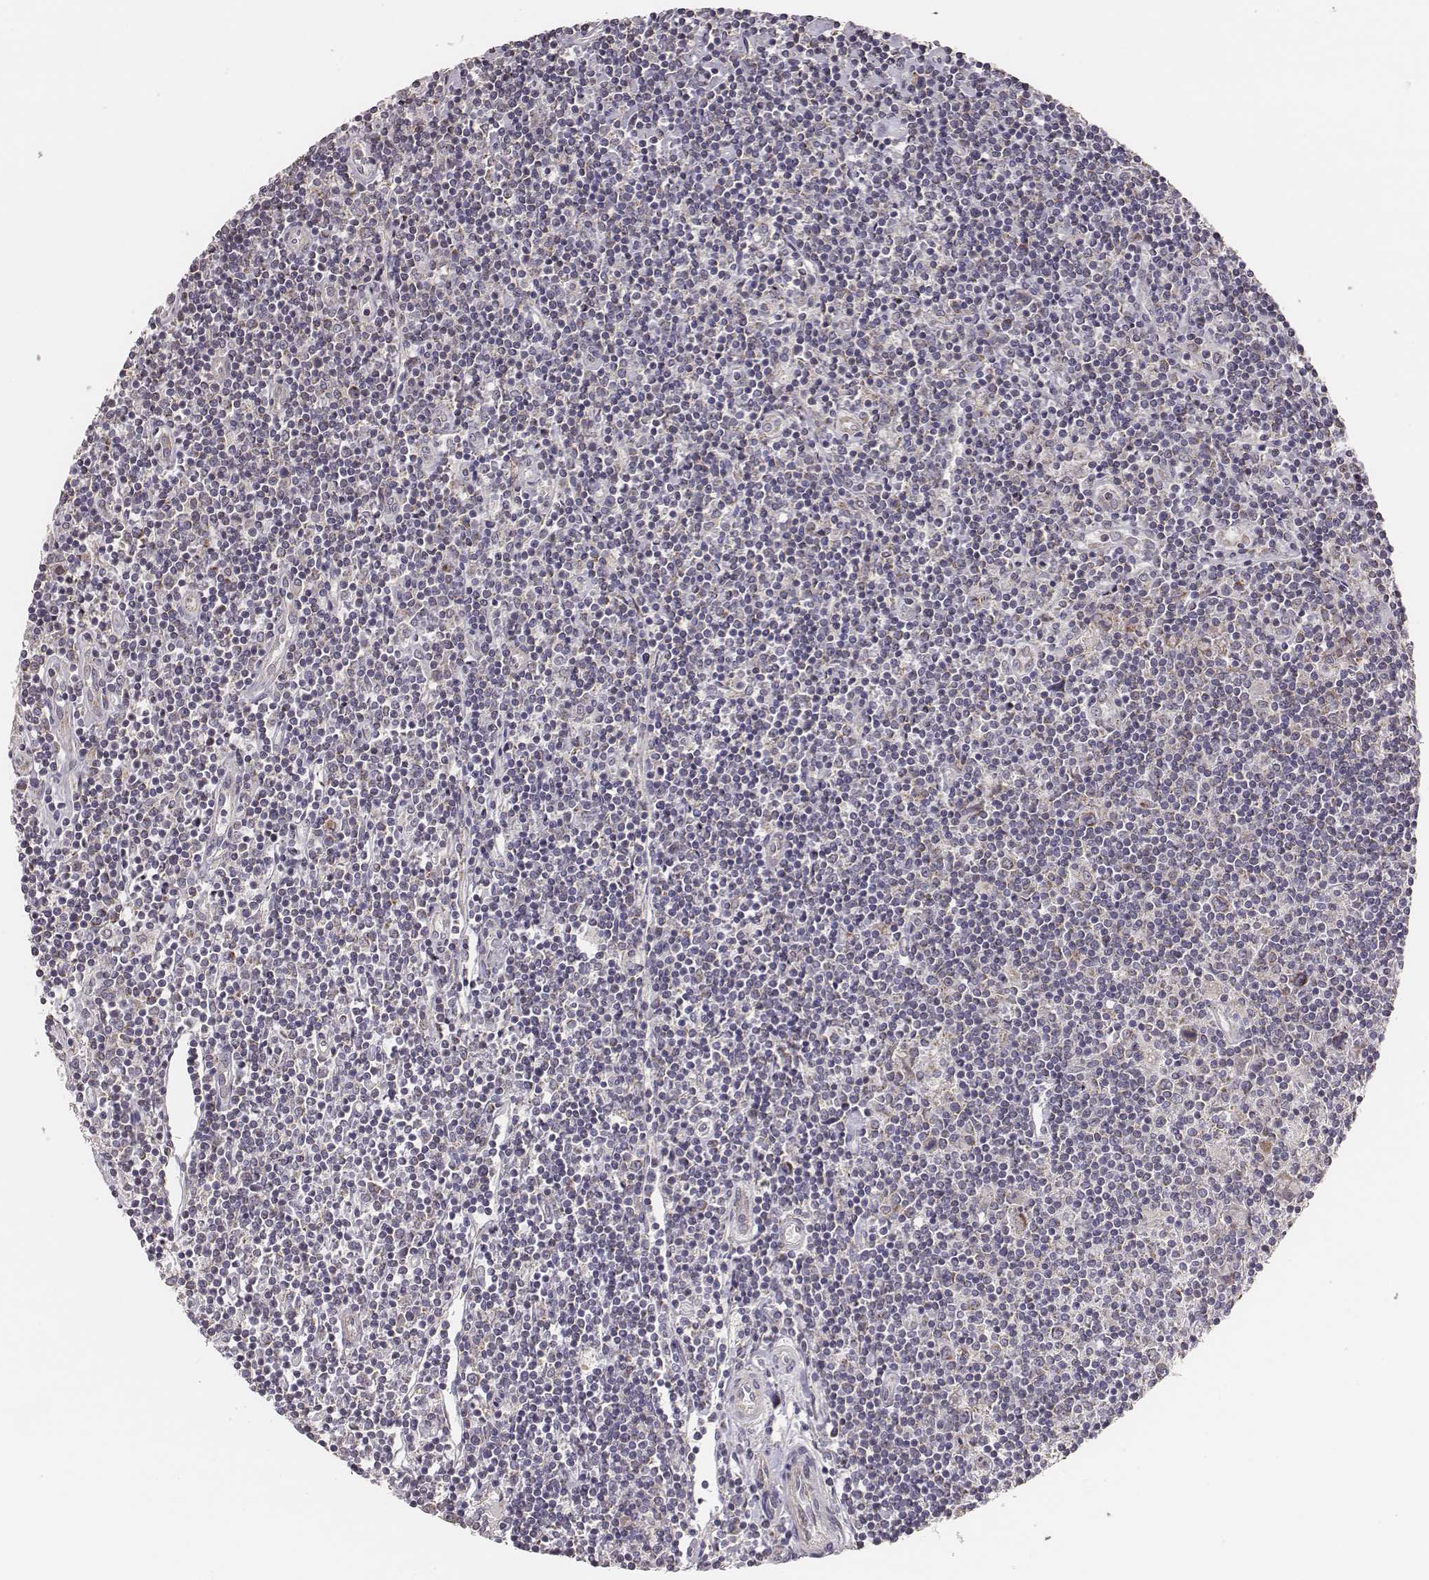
{"staining": {"intensity": "negative", "quantity": "none", "location": "none"}, "tissue": "lymphoma", "cell_type": "Tumor cells", "image_type": "cancer", "snomed": [{"axis": "morphology", "description": "Hodgkin's disease, NOS"}, {"axis": "topography", "description": "Lymph node"}], "caption": "Image shows no protein positivity in tumor cells of Hodgkin's disease tissue.", "gene": "HAVCR1", "patient": {"sex": "male", "age": 40}}